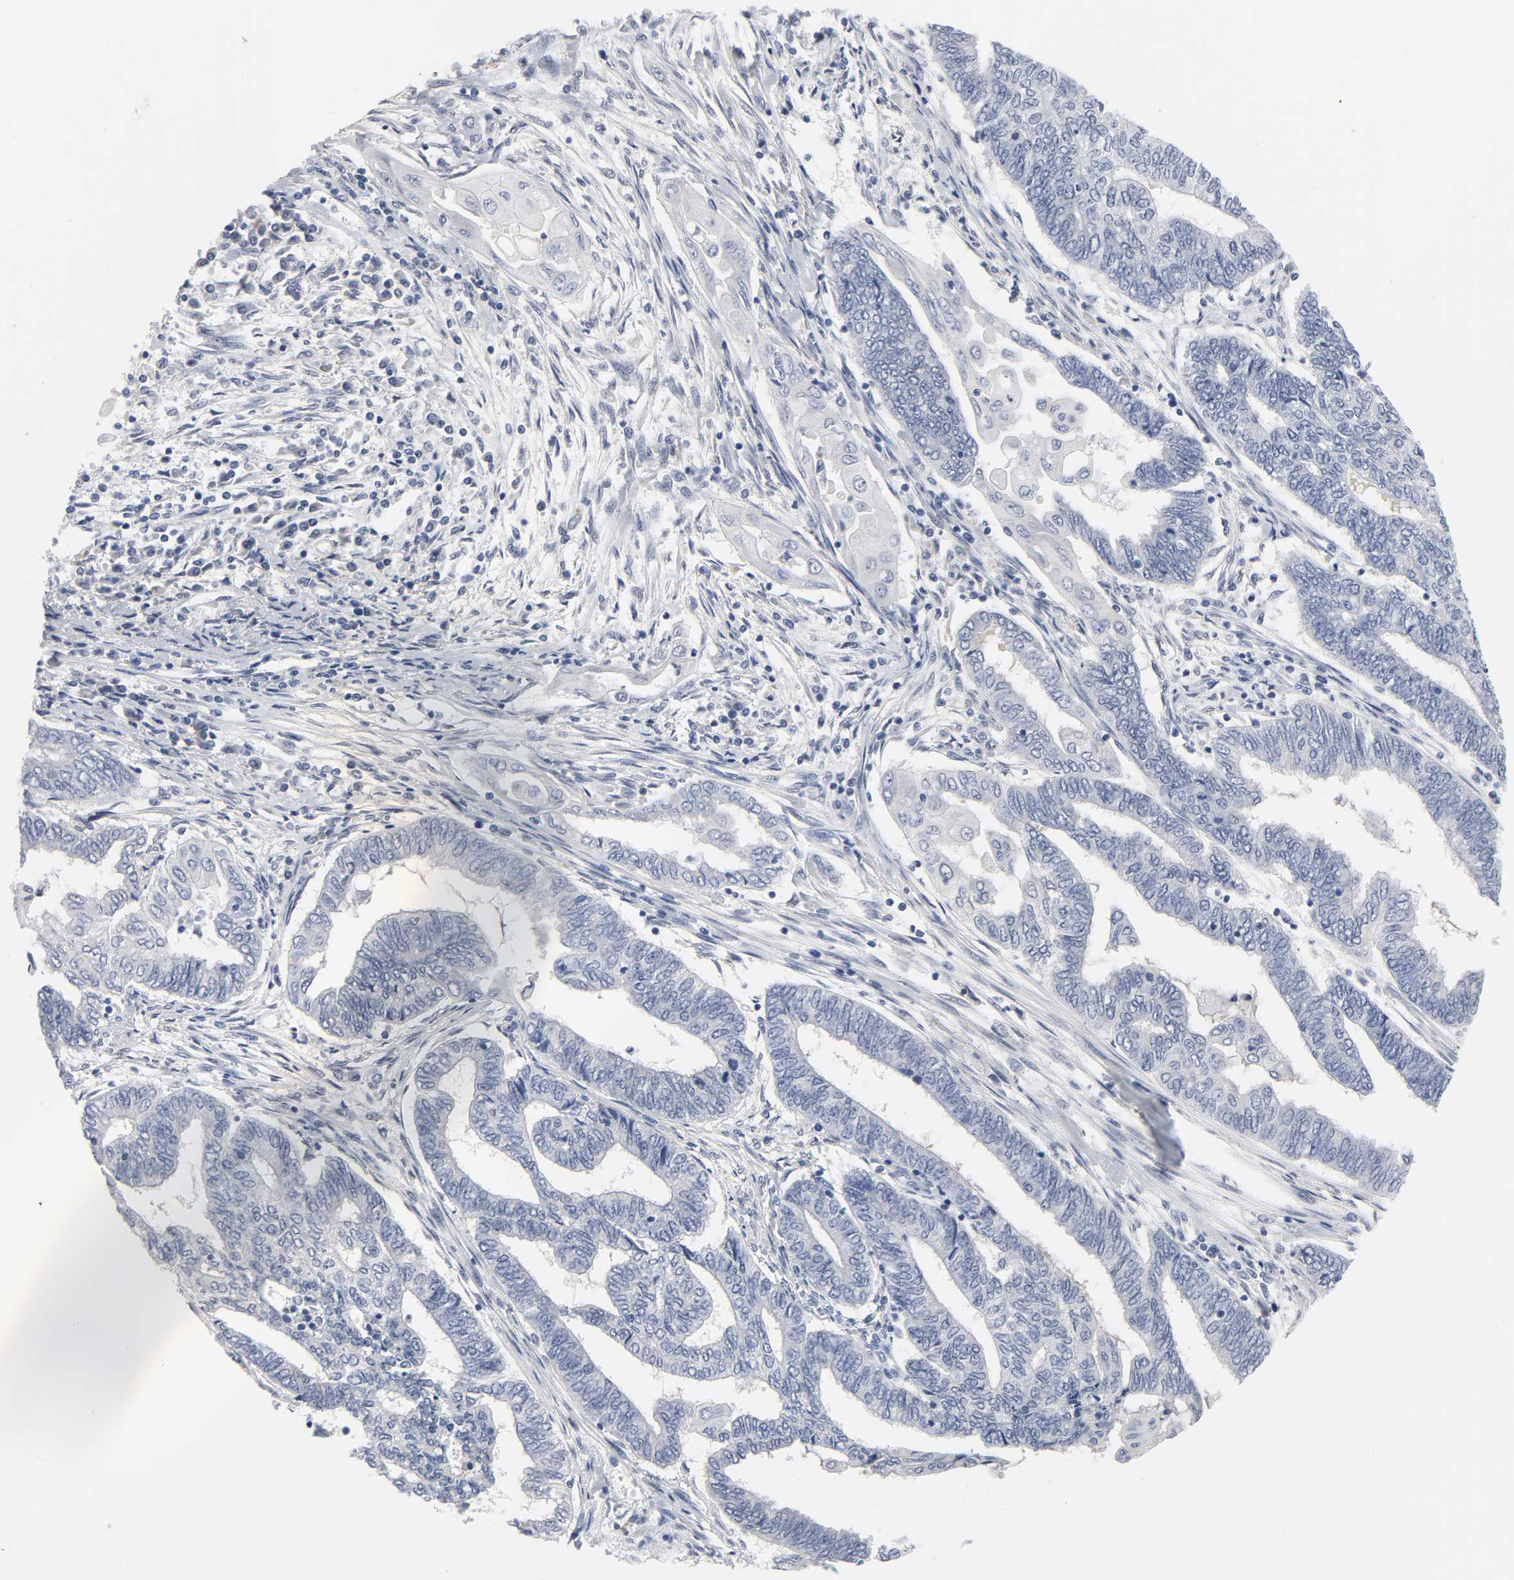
{"staining": {"intensity": "negative", "quantity": "none", "location": "none"}, "tissue": "endometrial cancer", "cell_type": "Tumor cells", "image_type": "cancer", "snomed": [{"axis": "morphology", "description": "Adenocarcinoma, NOS"}, {"axis": "topography", "description": "Uterus"}, {"axis": "topography", "description": "Endometrium"}], "caption": "Immunohistochemistry of human adenocarcinoma (endometrial) reveals no positivity in tumor cells.", "gene": "SALL2", "patient": {"sex": "female", "age": 70}}